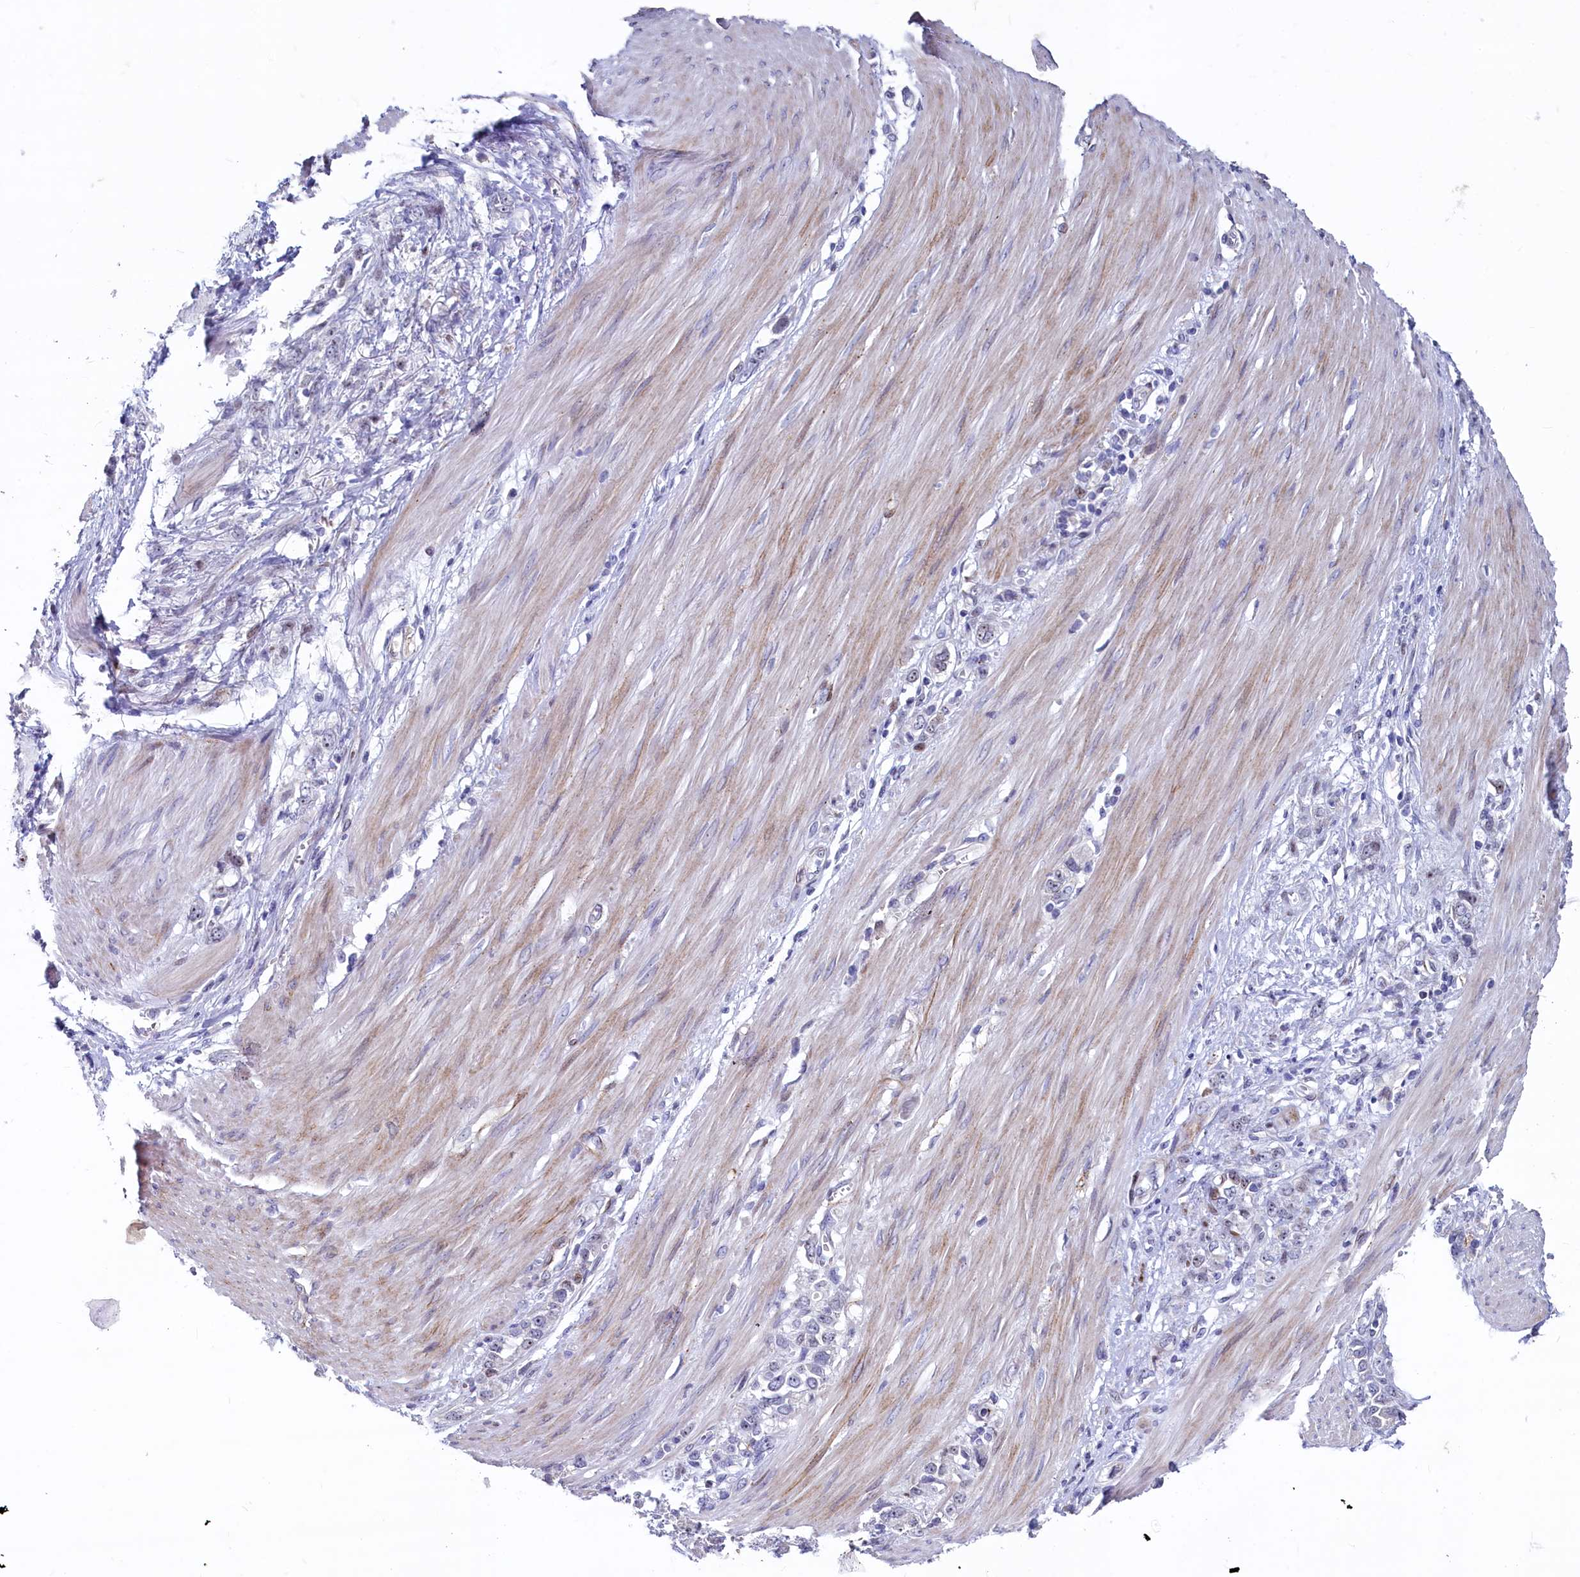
{"staining": {"intensity": "negative", "quantity": "none", "location": "none"}, "tissue": "stomach cancer", "cell_type": "Tumor cells", "image_type": "cancer", "snomed": [{"axis": "morphology", "description": "Adenocarcinoma, NOS"}, {"axis": "topography", "description": "Stomach"}], "caption": "The micrograph reveals no staining of tumor cells in stomach cancer (adenocarcinoma).", "gene": "ASXL3", "patient": {"sex": "female", "age": 76}}